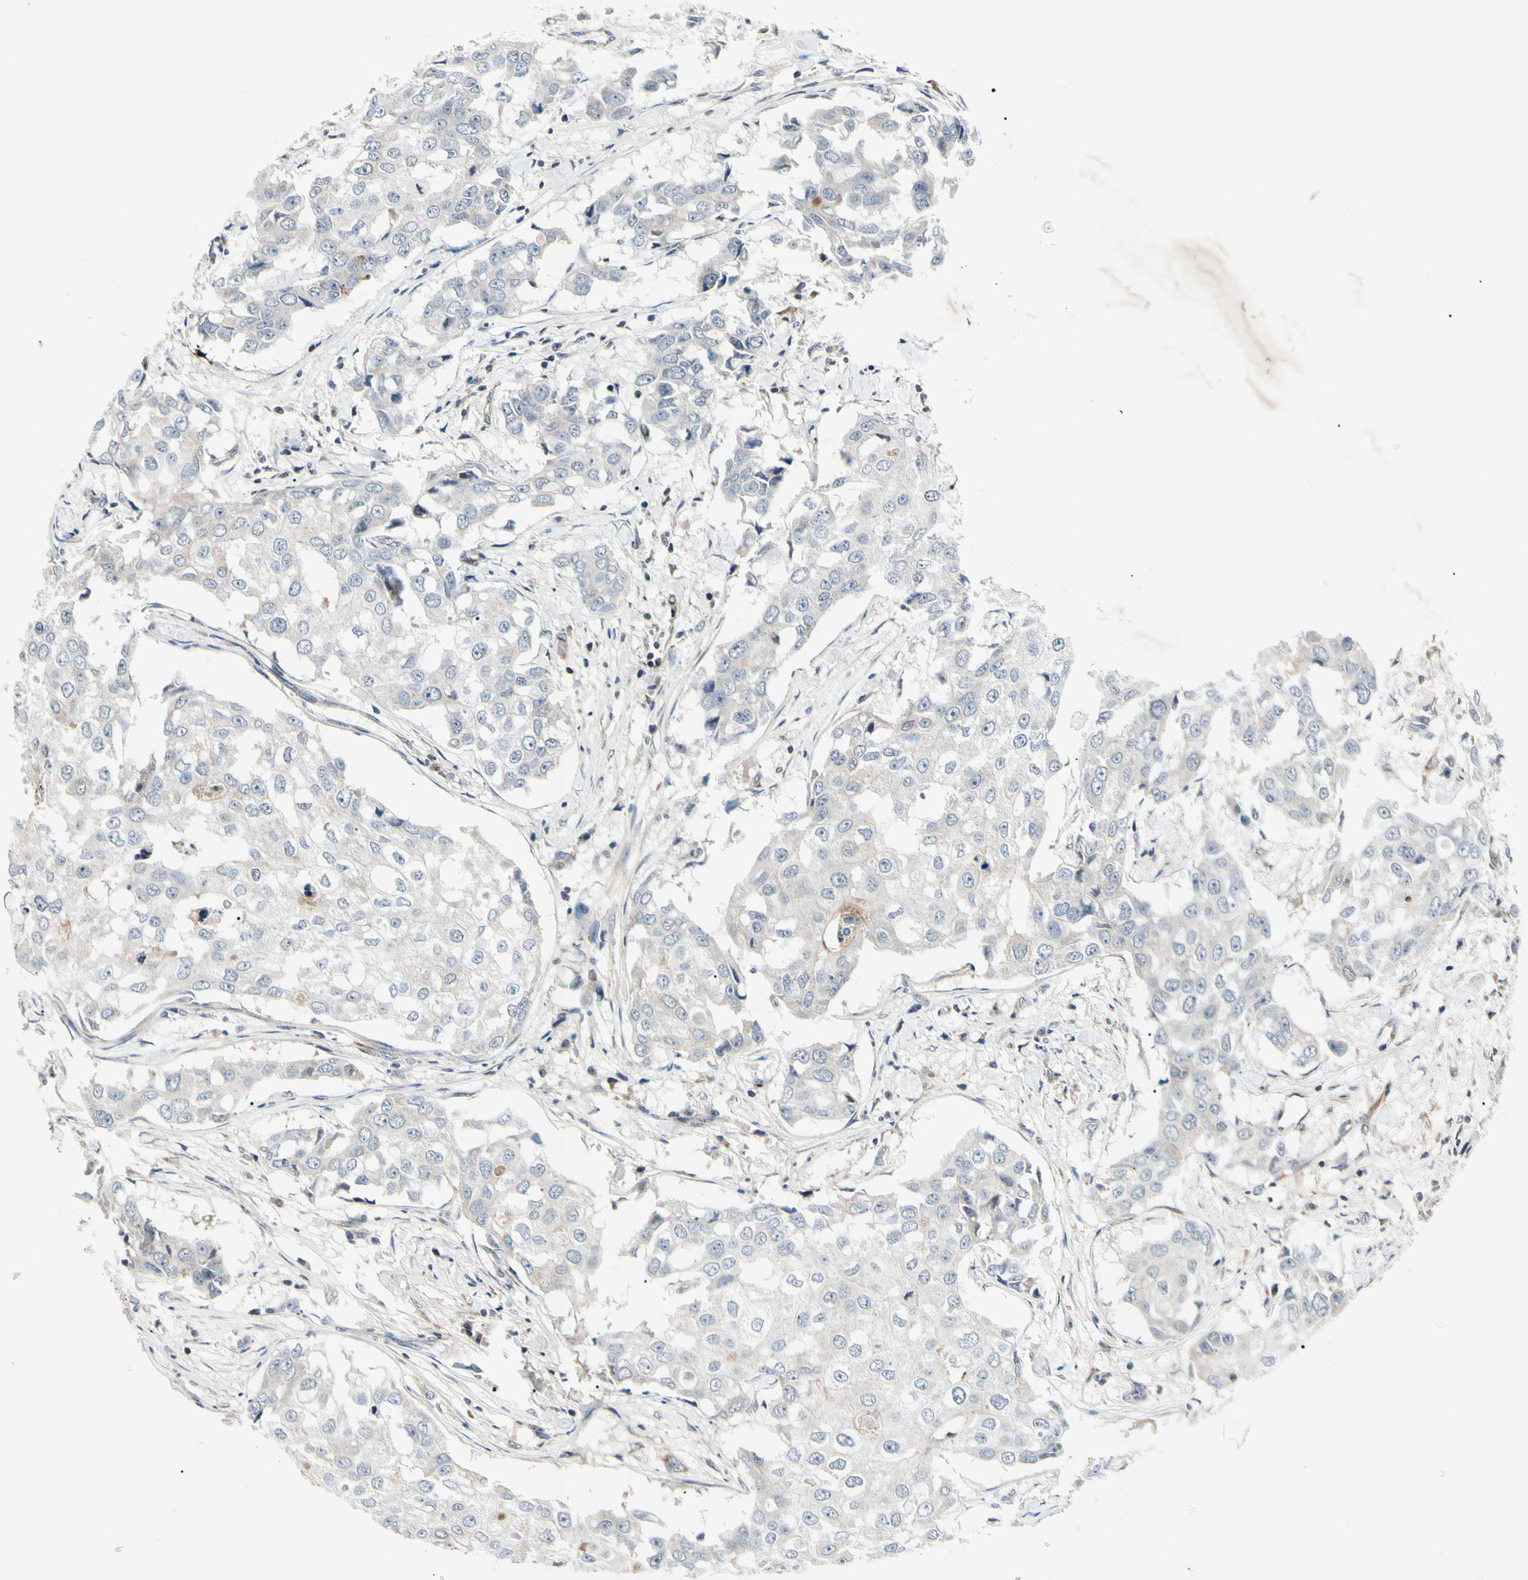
{"staining": {"intensity": "negative", "quantity": "none", "location": "none"}, "tissue": "breast cancer", "cell_type": "Tumor cells", "image_type": "cancer", "snomed": [{"axis": "morphology", "description": "Duct carcinoma"}, {"axis": "topography", "description": "Breast"}], "caption": "Human breast cancer (infiltrating ductal carcinoma) stained for a protein using immunohistochemistry reveals no staining in tumor cells.", "gene": "AEBP1", "patient": {"sex": "female", "age": 27}}